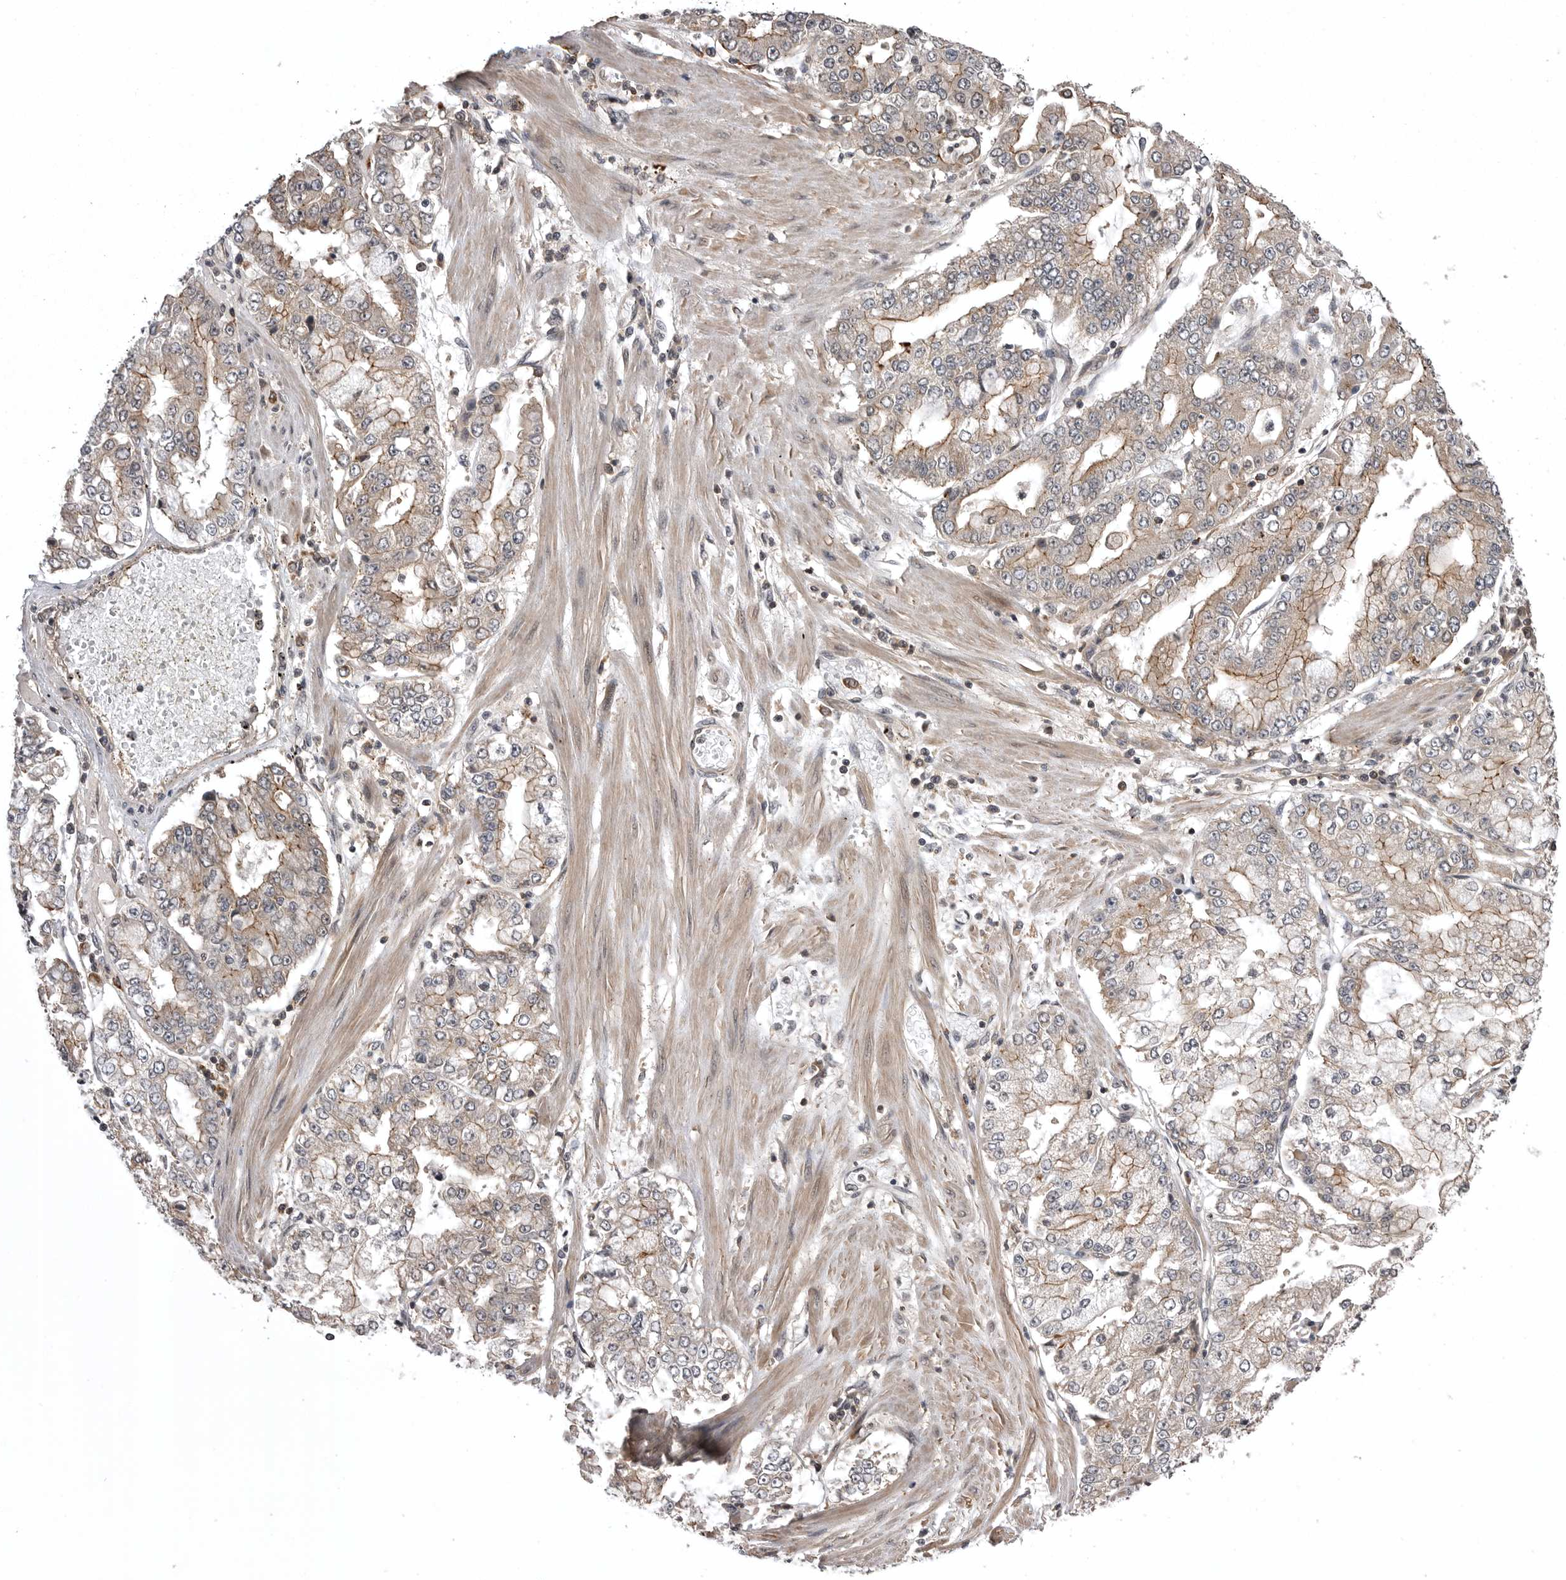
{"staining": {"intensity": "weak", "quantity": ">75%", "location": "cytoplasmic/membranous"}, "tissue": "stomach cancer", "cell_type": "Tumor cells", "image_type": "cancer", "snomed": [{"axis": "morphology", "description": "Adenocarcinoma, NOS"}, {"axis": "topography", "description": "Stomach"}], "caption": "A brown stain labels weak cytoplasmic/membranous positivity of a protein in adenocarcinoma (stomach) tumor cells.", "gene": "AOAH", "patient": {"sex": "male", "age": 76}}